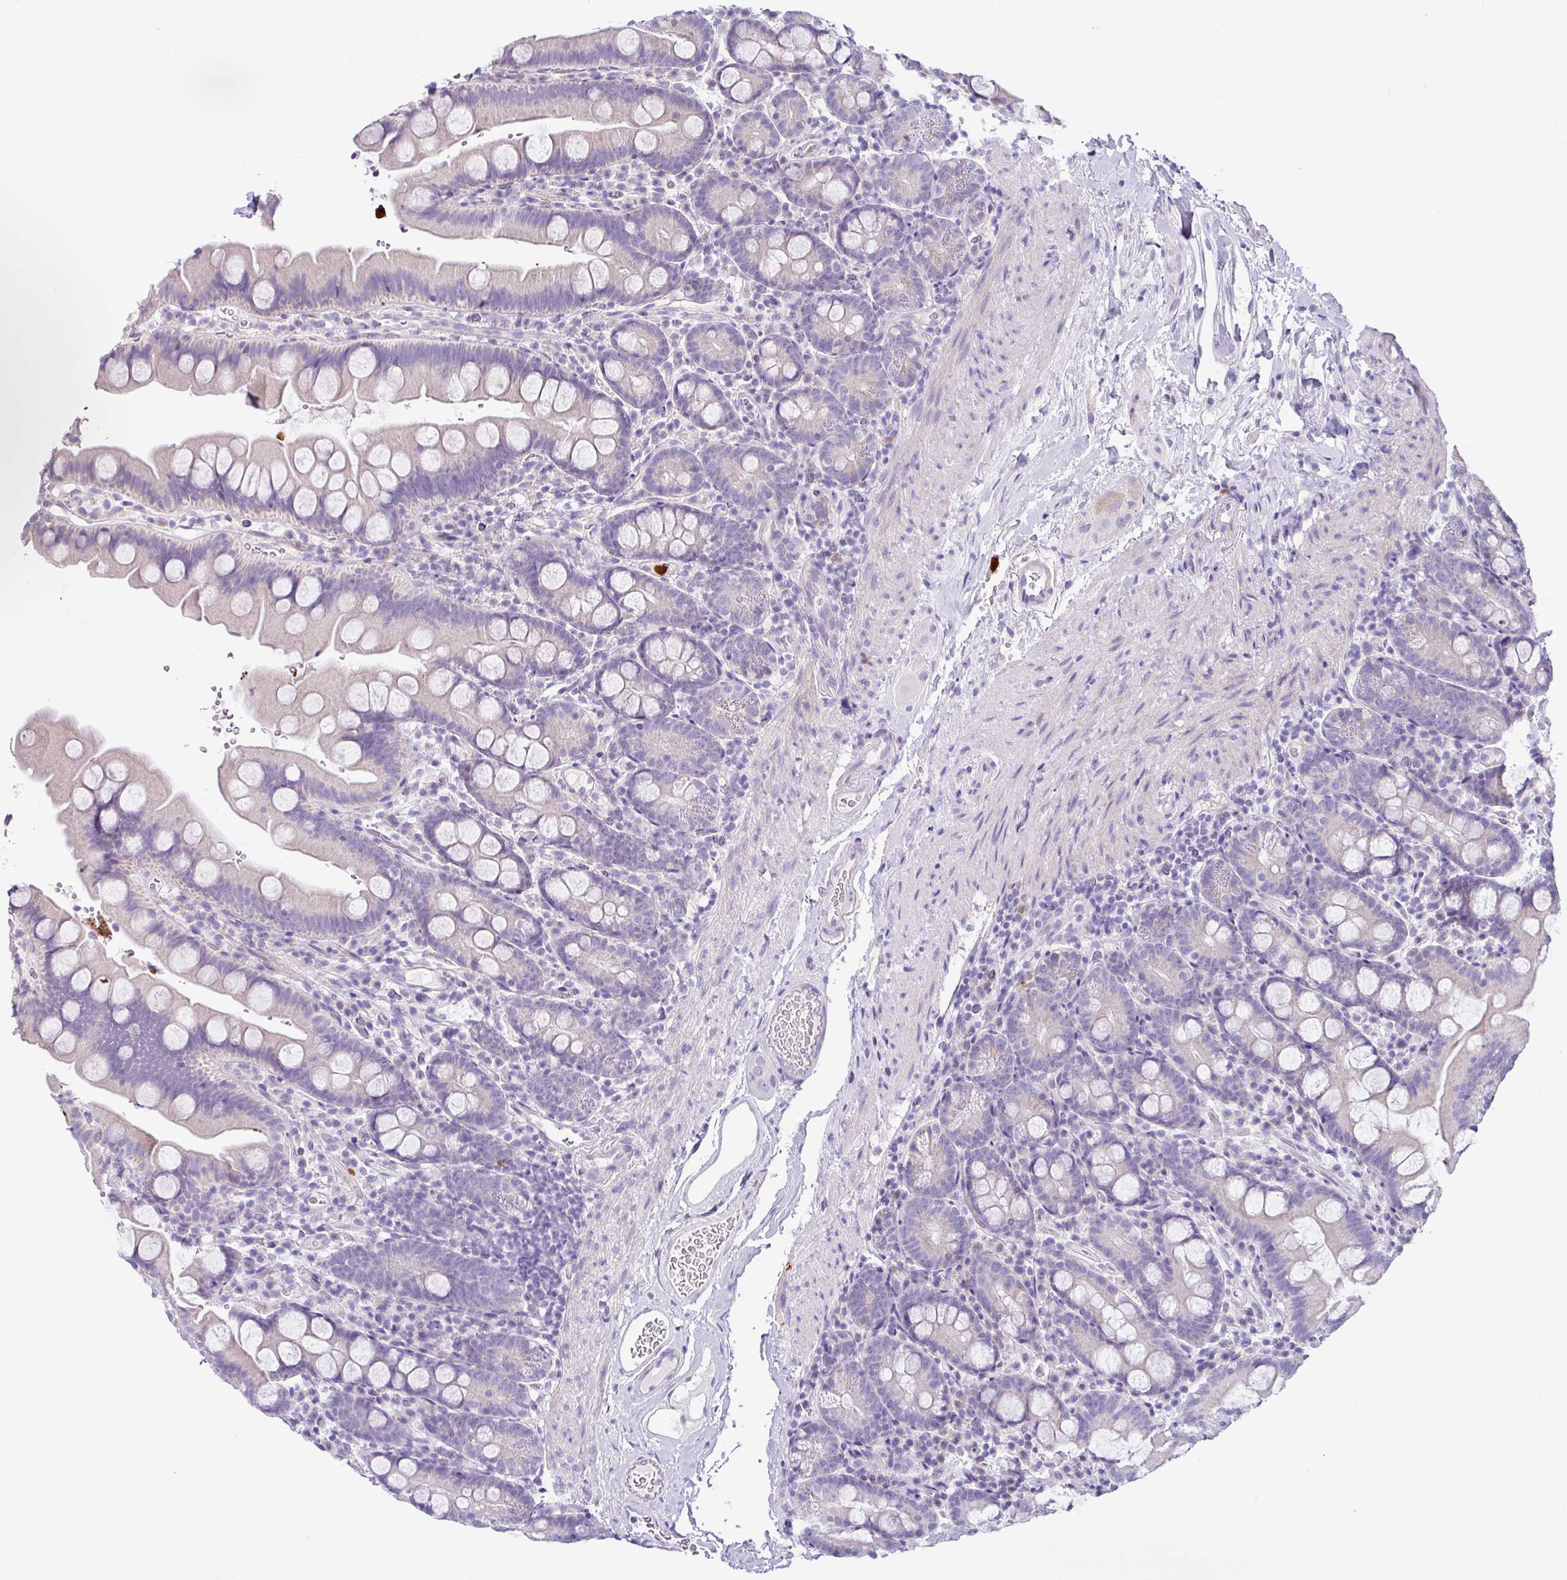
{"staining": {"intensity": "negative", "quantity": "none", "location": "none"}, "tissue": "small intestine", "cell_type": "Glandular cells", "image_type": "normal", "snomed": [{"axis": "morphology", "description": "Normal tissue, NOS"}, {"axis": "topography", "description": "Small intestine"}], "caption": "DAB immunohistochemical staining of normal human small intestine displays no significant expression in glandular cells. (DAB immunohistochemistry, high magnification).", "gene": "SH2D3C", "patient": {"sex": "female", "age": 68}}